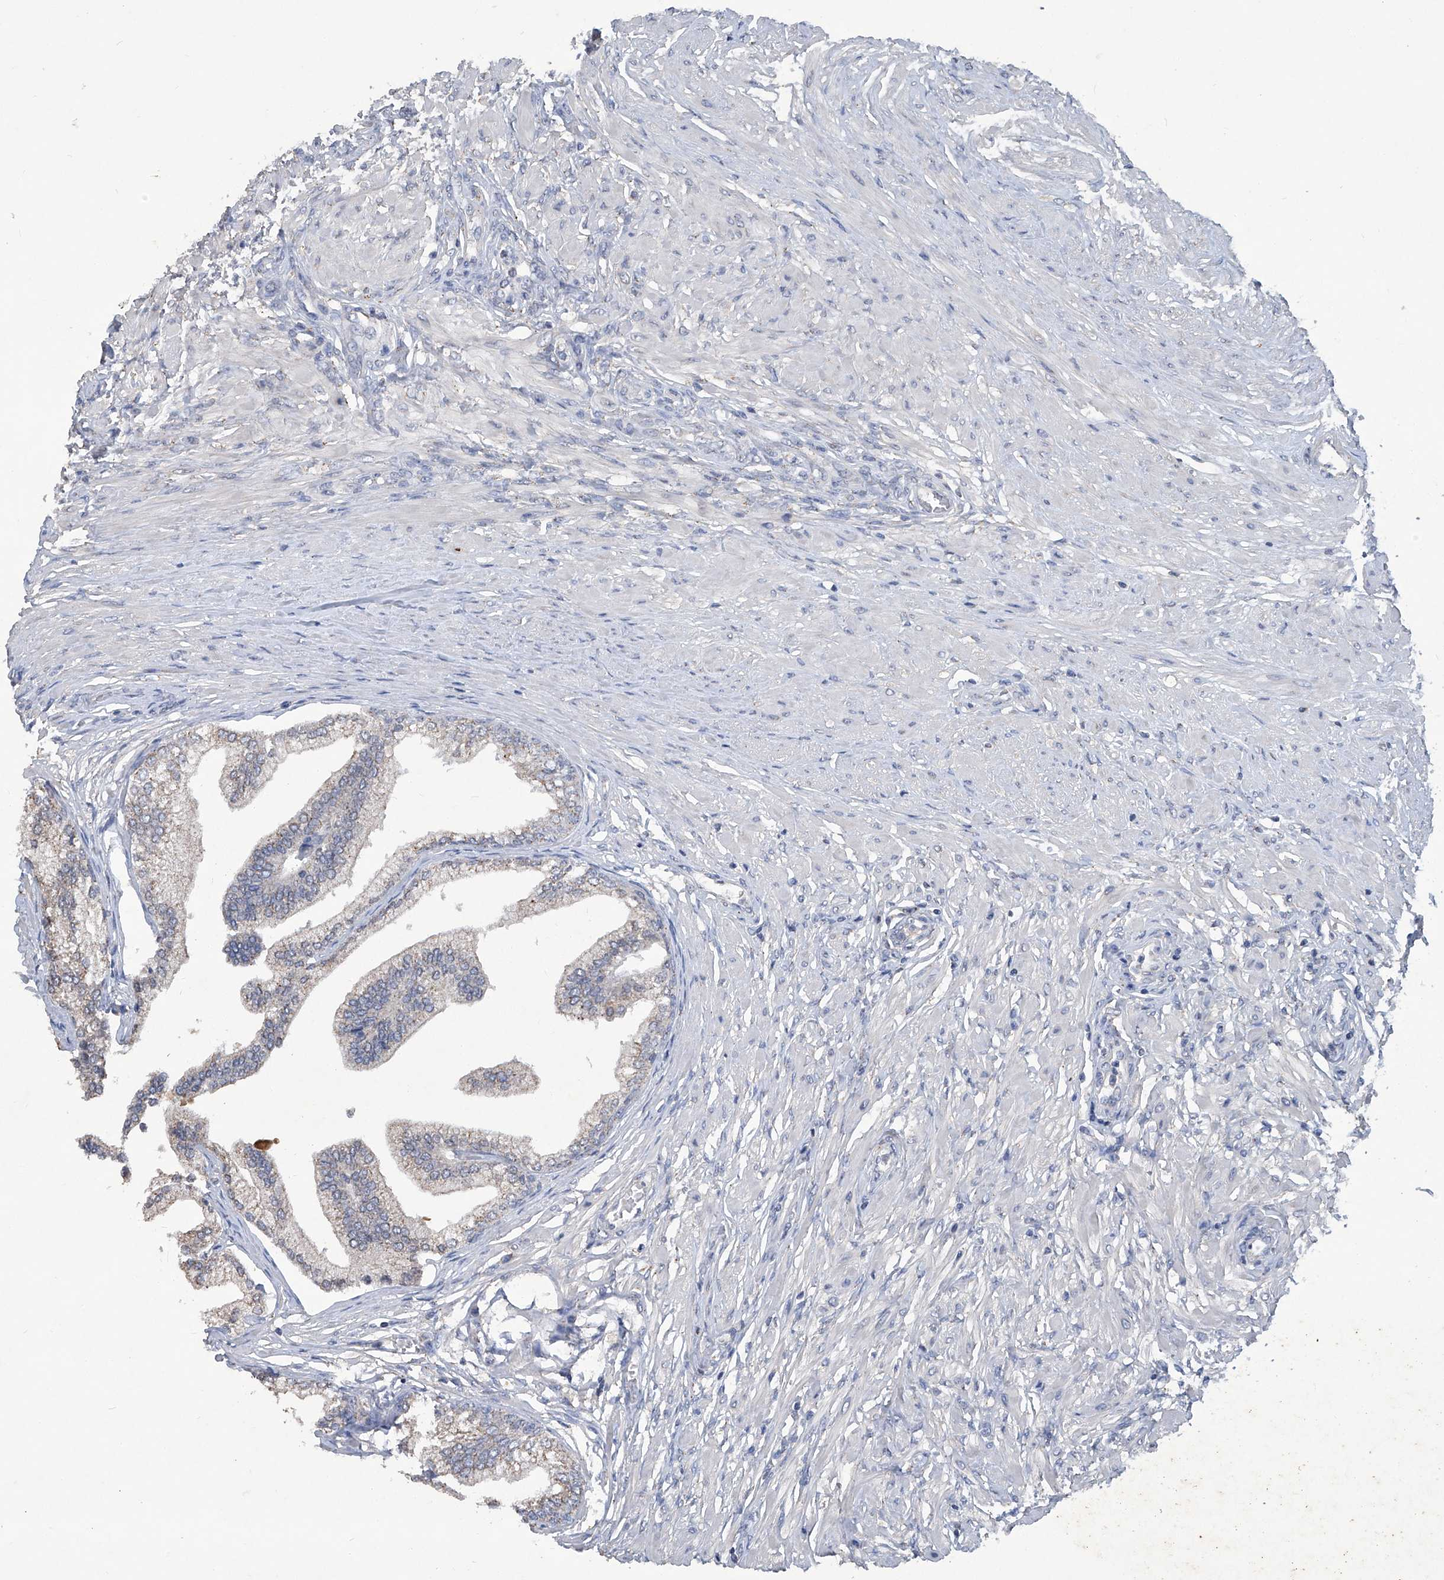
{"staining": {"intensity": "weak", "quantity": "25%-75%", "location": "cytoplasmic/membranous"}, "tissue": "prostate", "cell_type": "Glandular cells", "image_type": "normal", "snomed": [{"axis": "morphology", "description": "Normal tissue, NOS"}, {"axis": "morphology", "description": "Urothelial carcinoma, Low grade"}, {"axis": "topography", "description": "Urinary bladder"}, {"axis": "topography", "description": "Prostate"}], "caption": "Normal prostate was stained to show a protein in brown. There is low levels of weak cytoplasmic/membranous expression in approximately 25%-75% of glandular cells. (brown staining indicates protein expression, while blue staining denotes nuclei).", "gene": "PCSK5", "patient": {"sex": "male", "age": 60}}